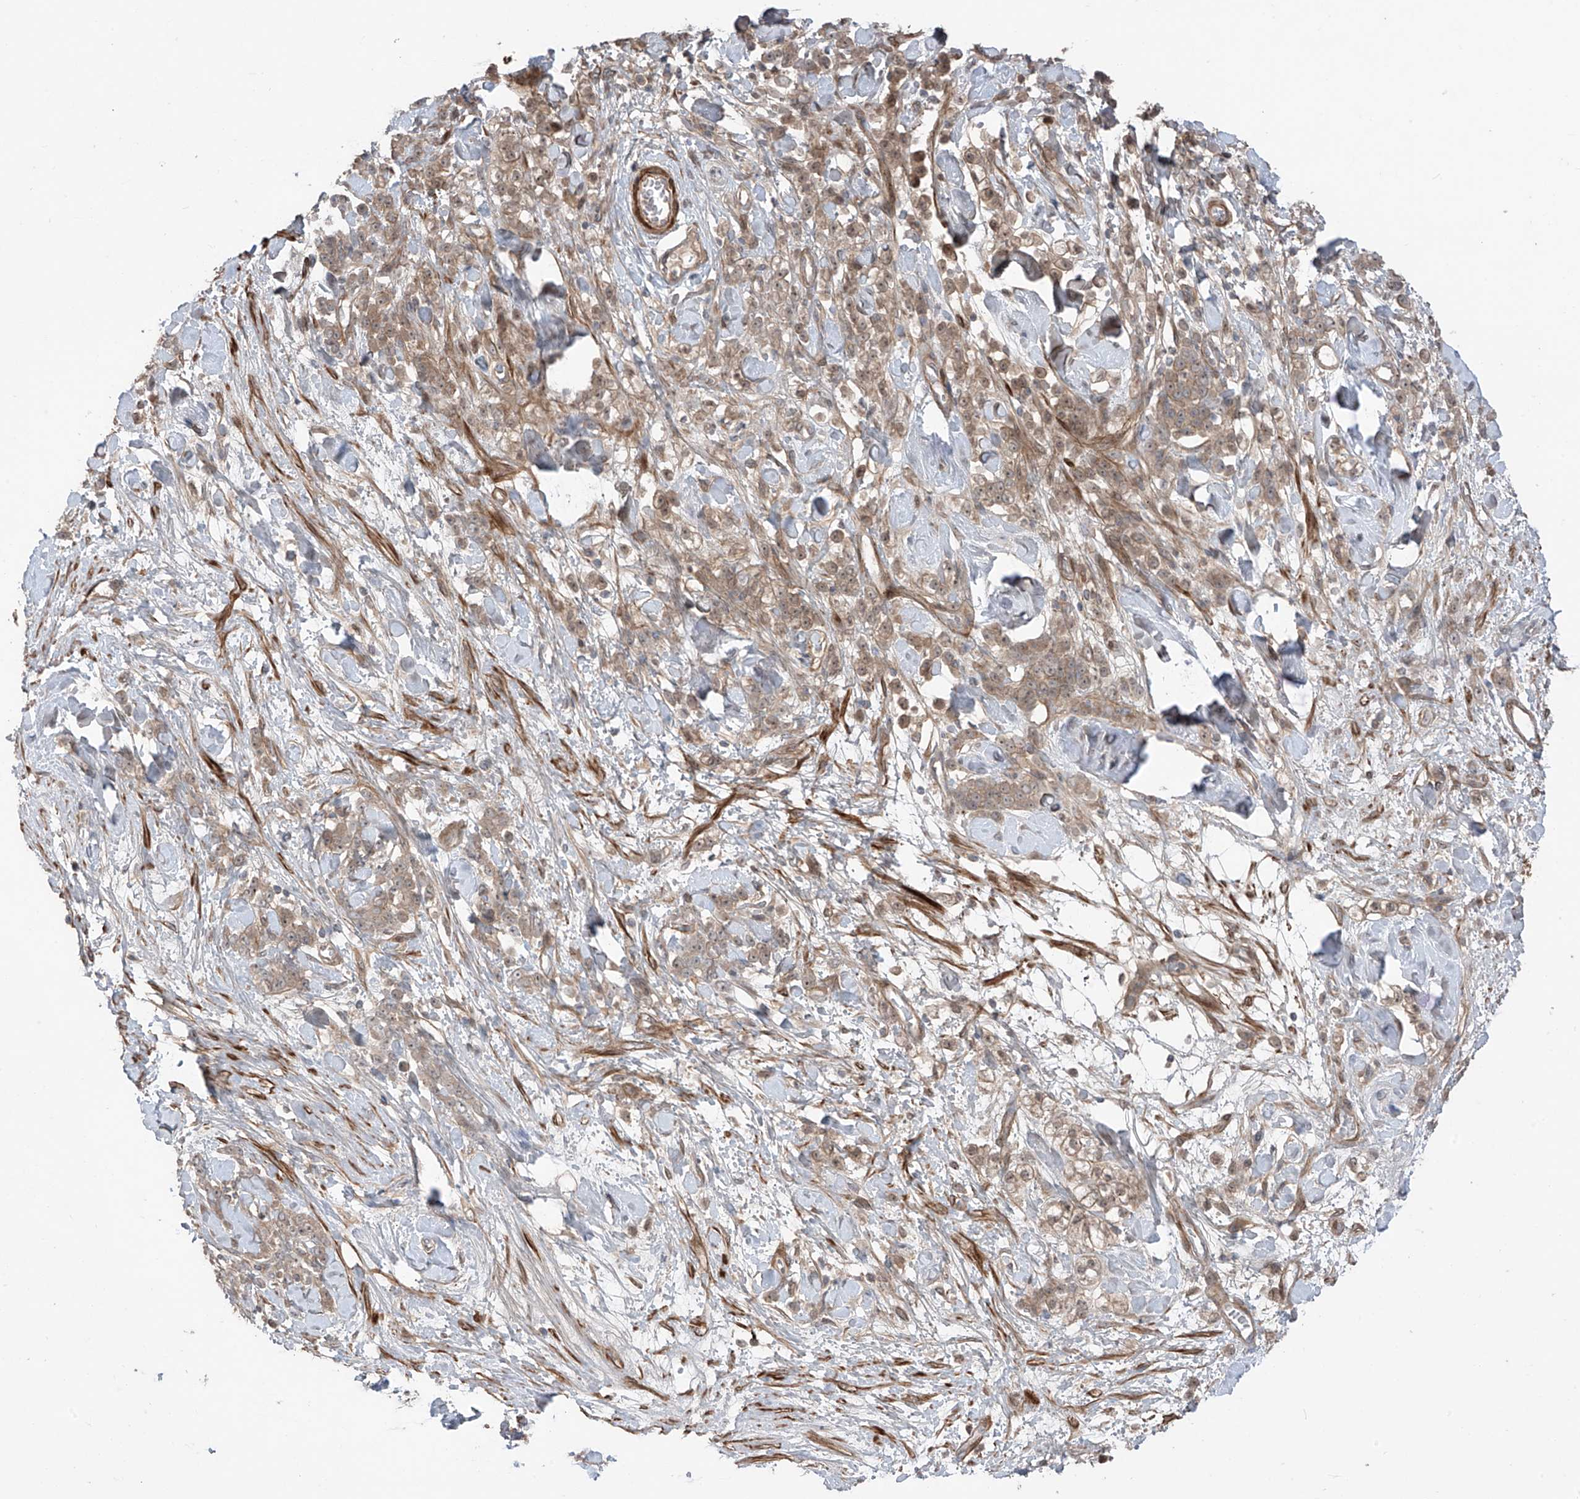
{"staining": {"intensity": "weak", "quantity": ">75%", "location": "cytoplasmic/membranous"}, "tissue": "stomach cancer", "cell_type": "Tumor cells", "image_type": "cancer", "snomed": [{"axis": "morphology", "description": "Normal tissue, NOS"}, {"axis": "morphology", "description": "Adenocarcinoma, NOS"}, {"axis": "topography", "description": "Stomach"}], "caption": "Immunohistochemistry (IHC) micrograph of neoplastic tissue: adenocarcinoma (stomach) stained using immunohistochemistry shows low levels of weak protein expression localized specifically in the cytoplasmic/membranous of tumor cells, appearing as a cytoplasmic/membranous brown color.", "gene": "LRRC74A", "patient": {"sex": "male", "age": 82}}